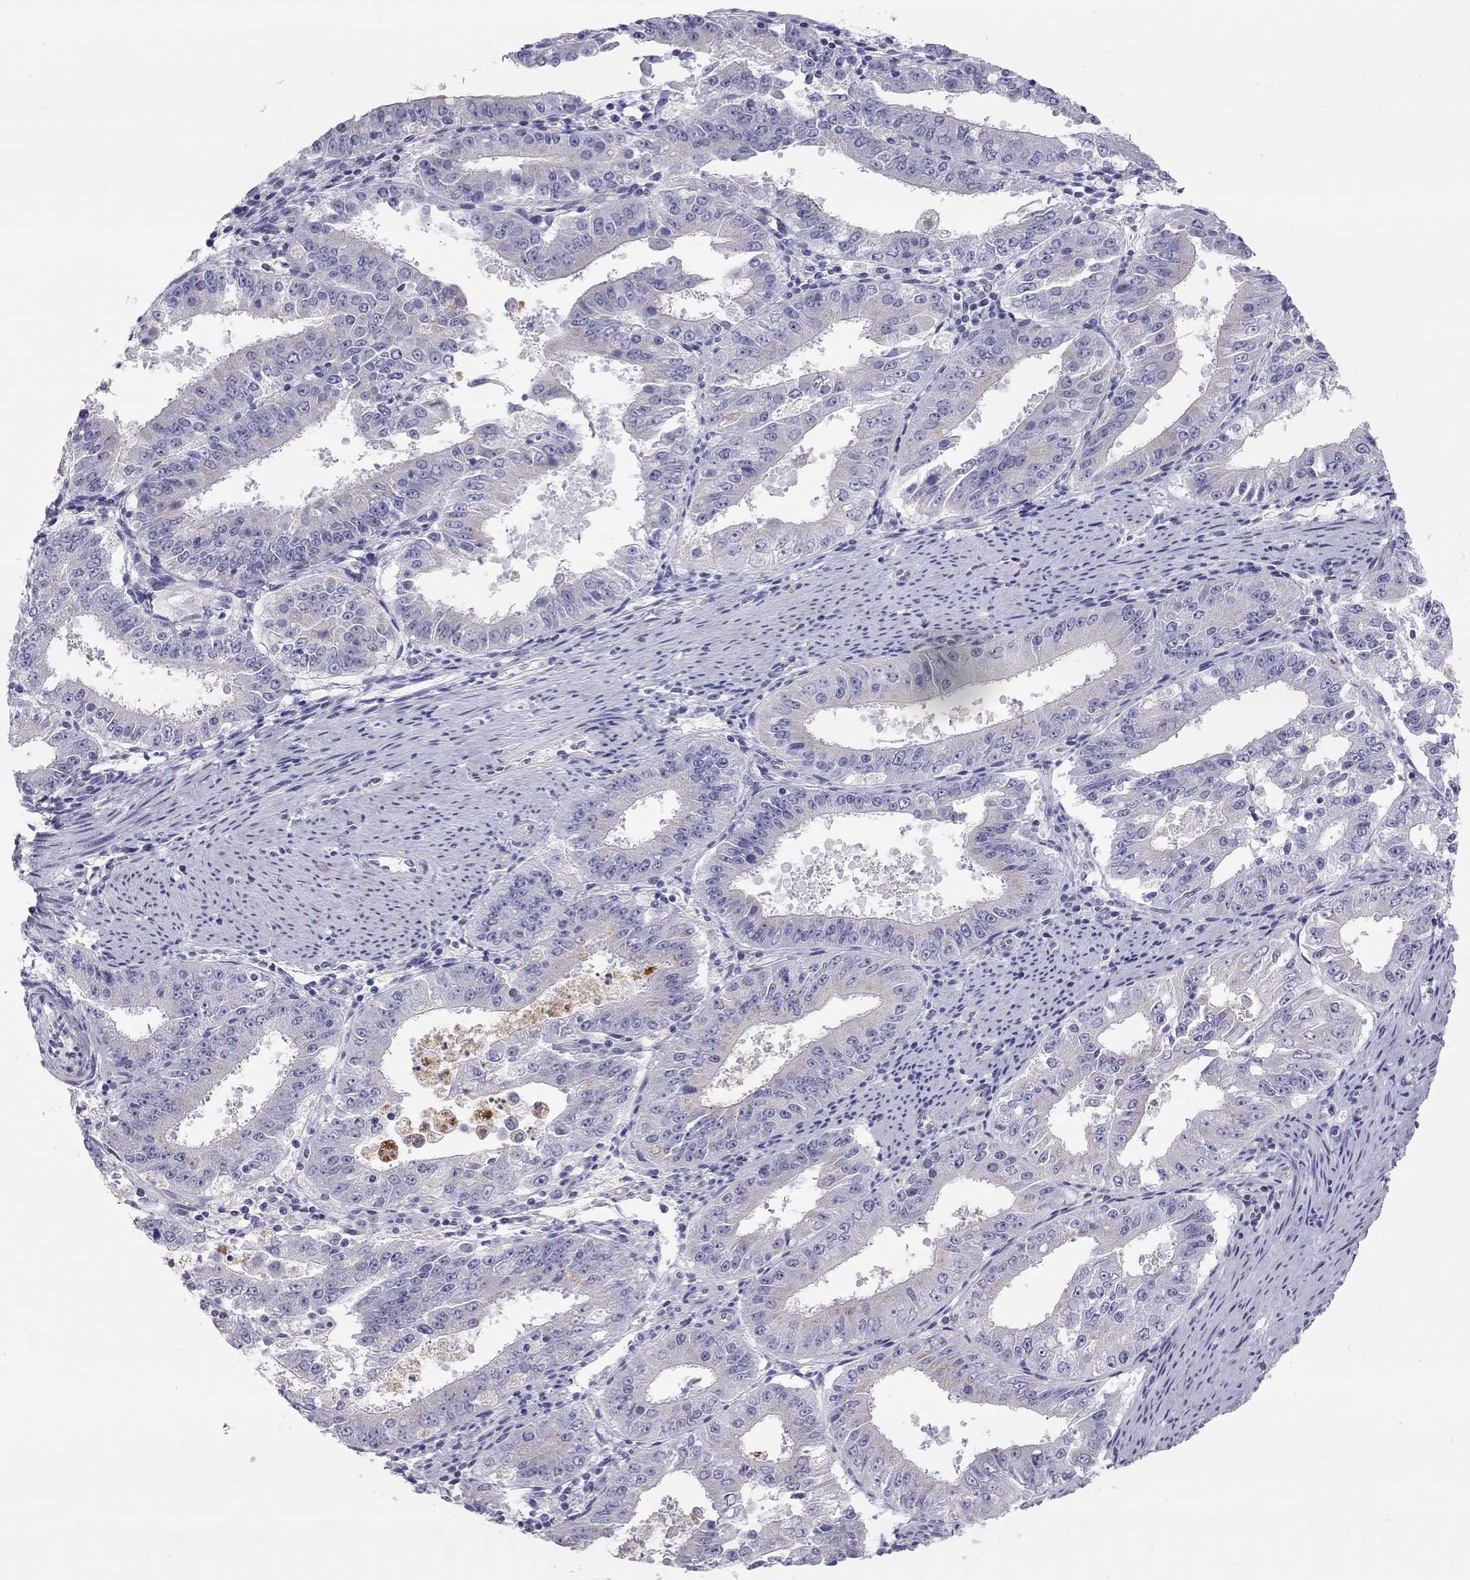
{"staining": {"intensity": "negative", "quantity": "none", "location": "none"}, "tissue": "ovarian cancer", "cell_type": "Tumor cells", "image_type": "cancer", "snomed": [{"axis": "morphology", "description": "Carcinoma, endometroid"}, {"axis": "topography", "description": "Ovary"}], "caption": "High magnification brightfield microscopy of ovarian cancer stained with DAB (3,3'-diaminobenzidine) (brown) and counterstained with hematoxylin (blue): tumor cells show no significant expression.", "gene": "TDRD6", "patient": {"sex": "female", "age": 42}}